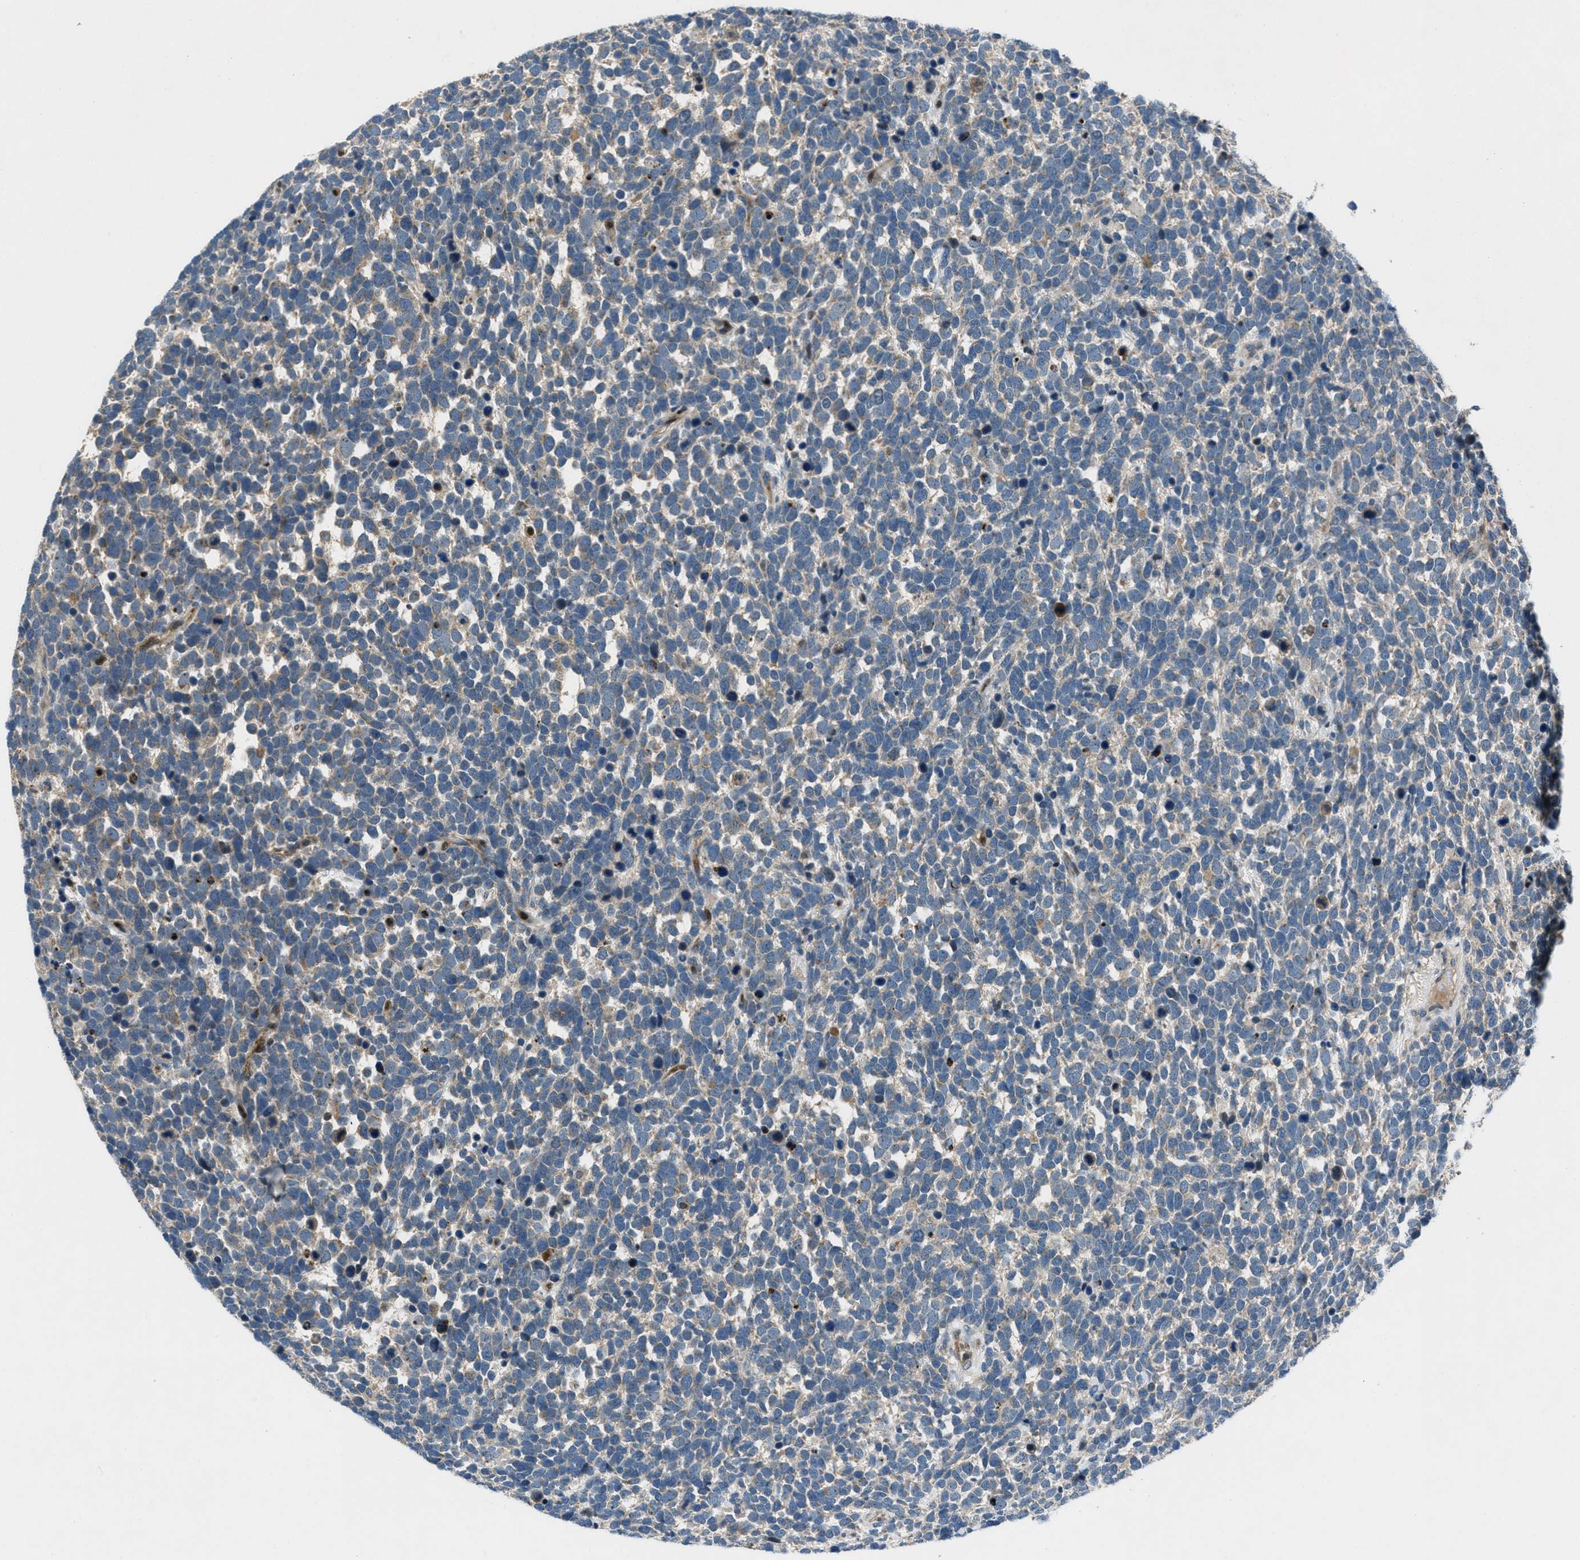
{"staining": {"intensity": "weak", "quantity": "<25%", "location": "cytoplasmic/membranous"}, "tissue": "urothelial cancer", "cell_type": "Tumor cells", "image_type": "cancer", "snomed": [{"axis": "morphology", "description": "Urothelial carcinoma, High grade"}, {"axis": "topography", "description": "Urinary bladder"}], "caption": "This micrograph is of urothelial cancer stained with immunohistochemistry to label a protein in brown with the nuclei are counter-stained blue. There is no positivity in tumor cells.", "gene": "CLEC2D", "patient": {"sex": "female", "age": 82}}